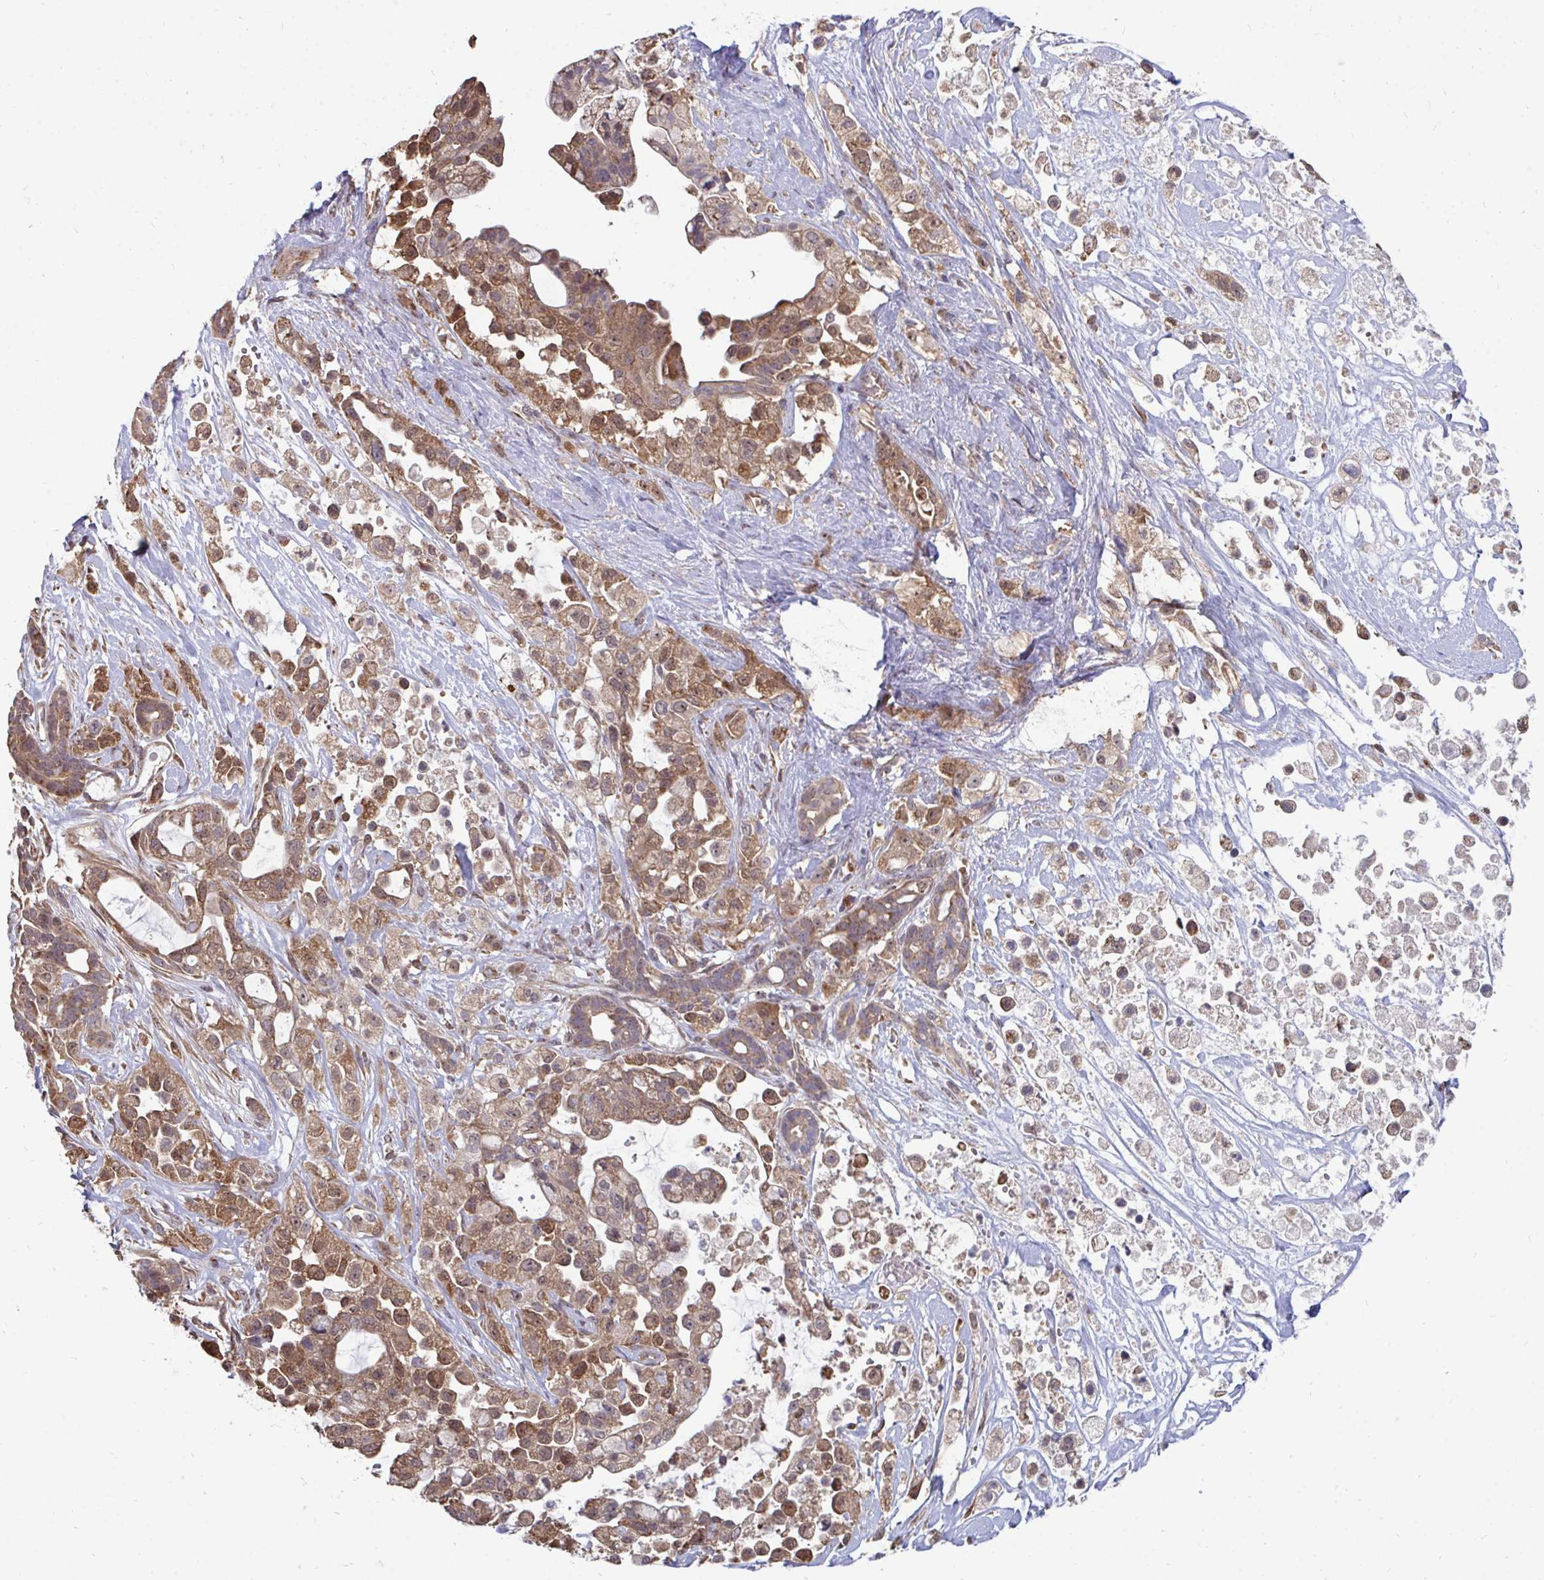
{"staining": {"intensity": "moderate", "quantity": ">75%", "location": "cytoplasmic/membranous"}, "tissue": "pancreatic cancer", "cell_type": "Tumor cells", "image_type": "cancer", "snomed": [{"axis": "morphology", "description": "Adenocarcinoma, NOS"}, {"axis": "topography", "description": "Pancreas"}], "caption": "A brown stain highlights moderate cytoplasmic/membranous staining of a protein in human pancreatic cancer tumor cells. The staining was performed using DAB to visualize the protein expression in brown, while the nuclei were stained in blue with hematoxylin (Magnification: 20x).", "gene": "DNAJA2", "patient": {"sex": "male", "age": 44}}